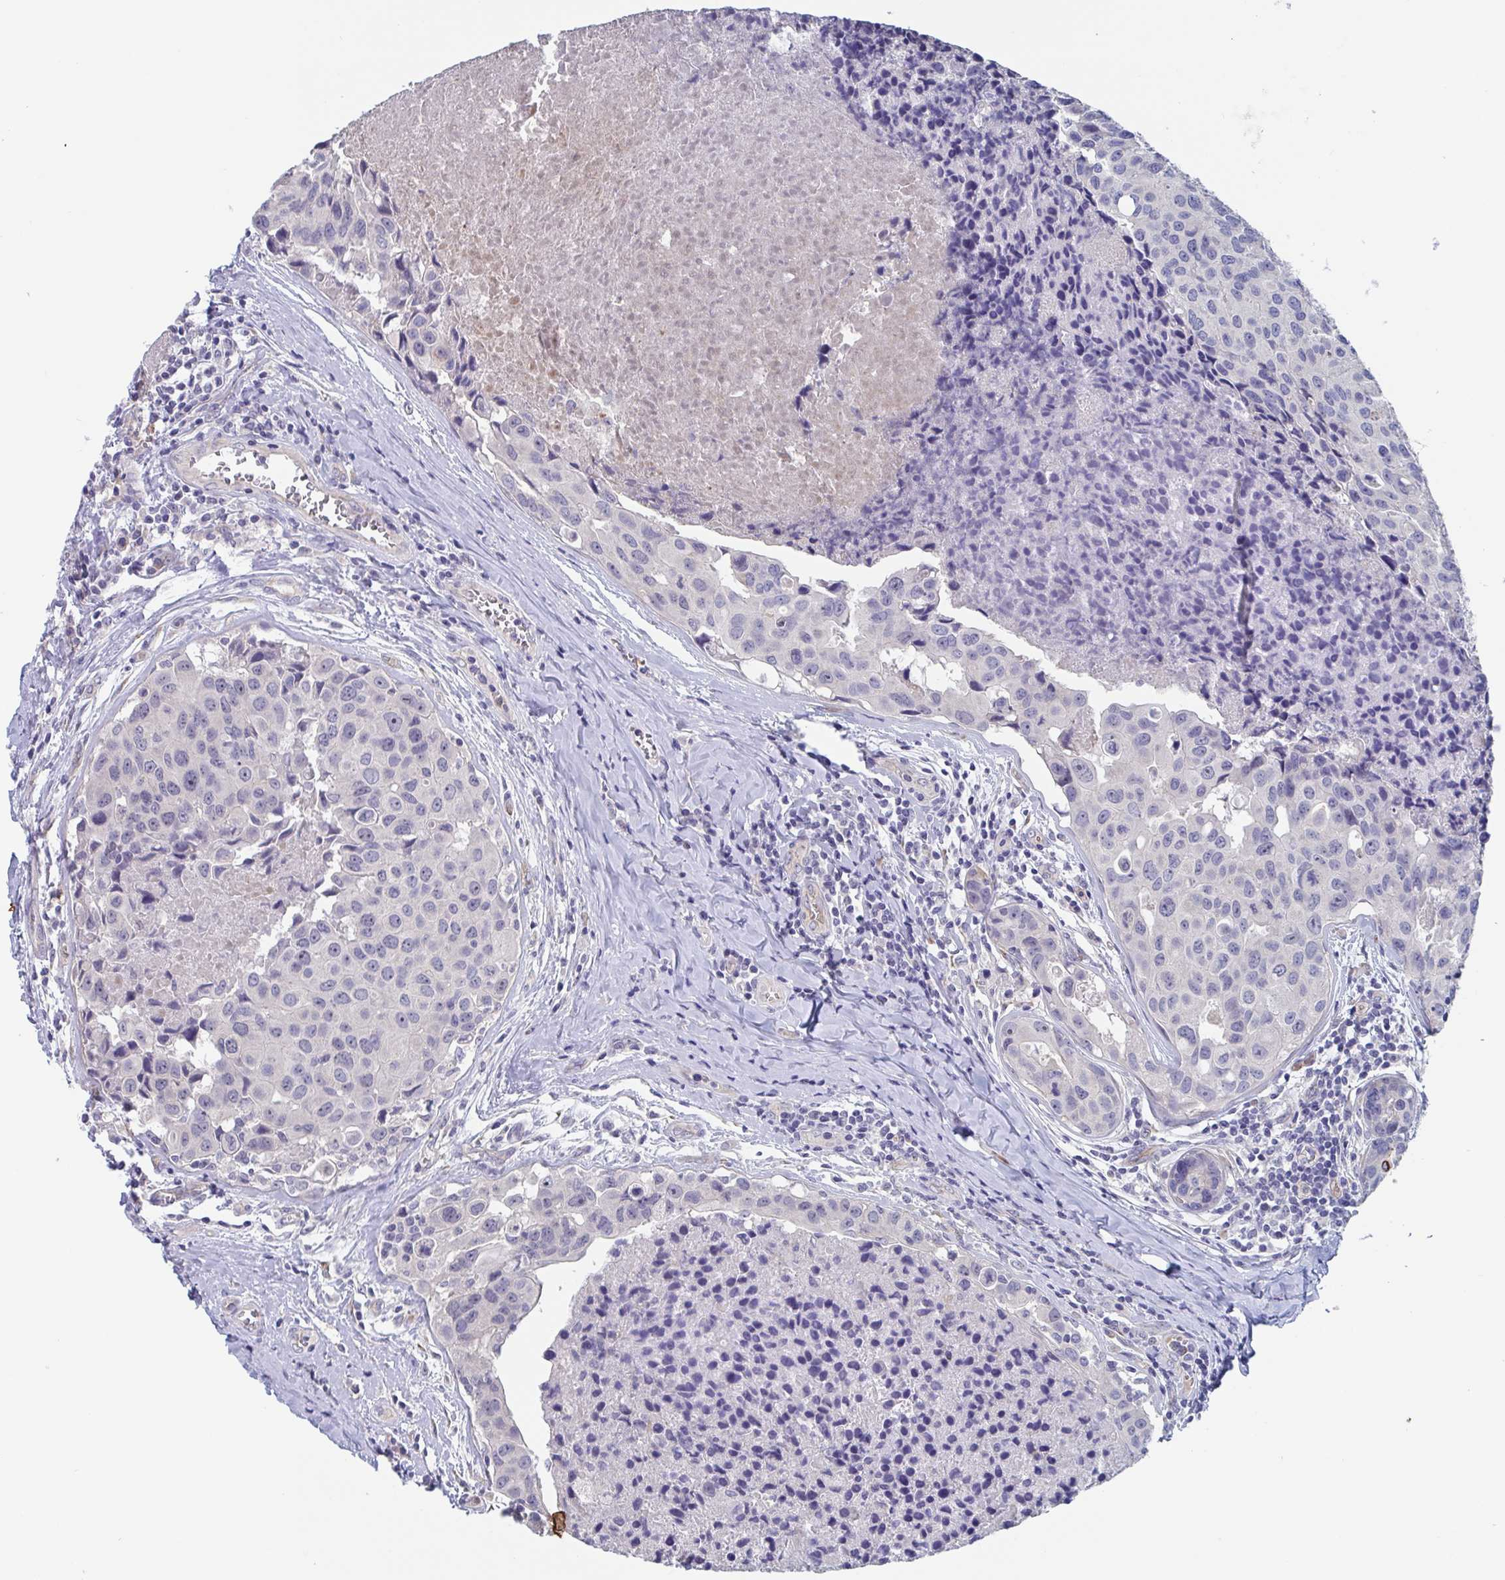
{"staining": {"intensity": "negative", "quantity": "none", "location": "none"}, "tissue": "breast cancer", "cell_type": "Tumor cells", "image_type": "cancer", "snomed": [{"axis": "morphology", "description": "Duct carcinoma"}, {"axis": "topography", "description": "Breast"}], "caption": "An image of human breast cancer is negative for staining in tumor cells. The staining is performed using DAB (3,3'-diaminobenzidine) brown chromogen with nuclei counter-stained in using hematoxylin.", "gene": "ST14", "patient": {"sex": "female", "age": 24}}